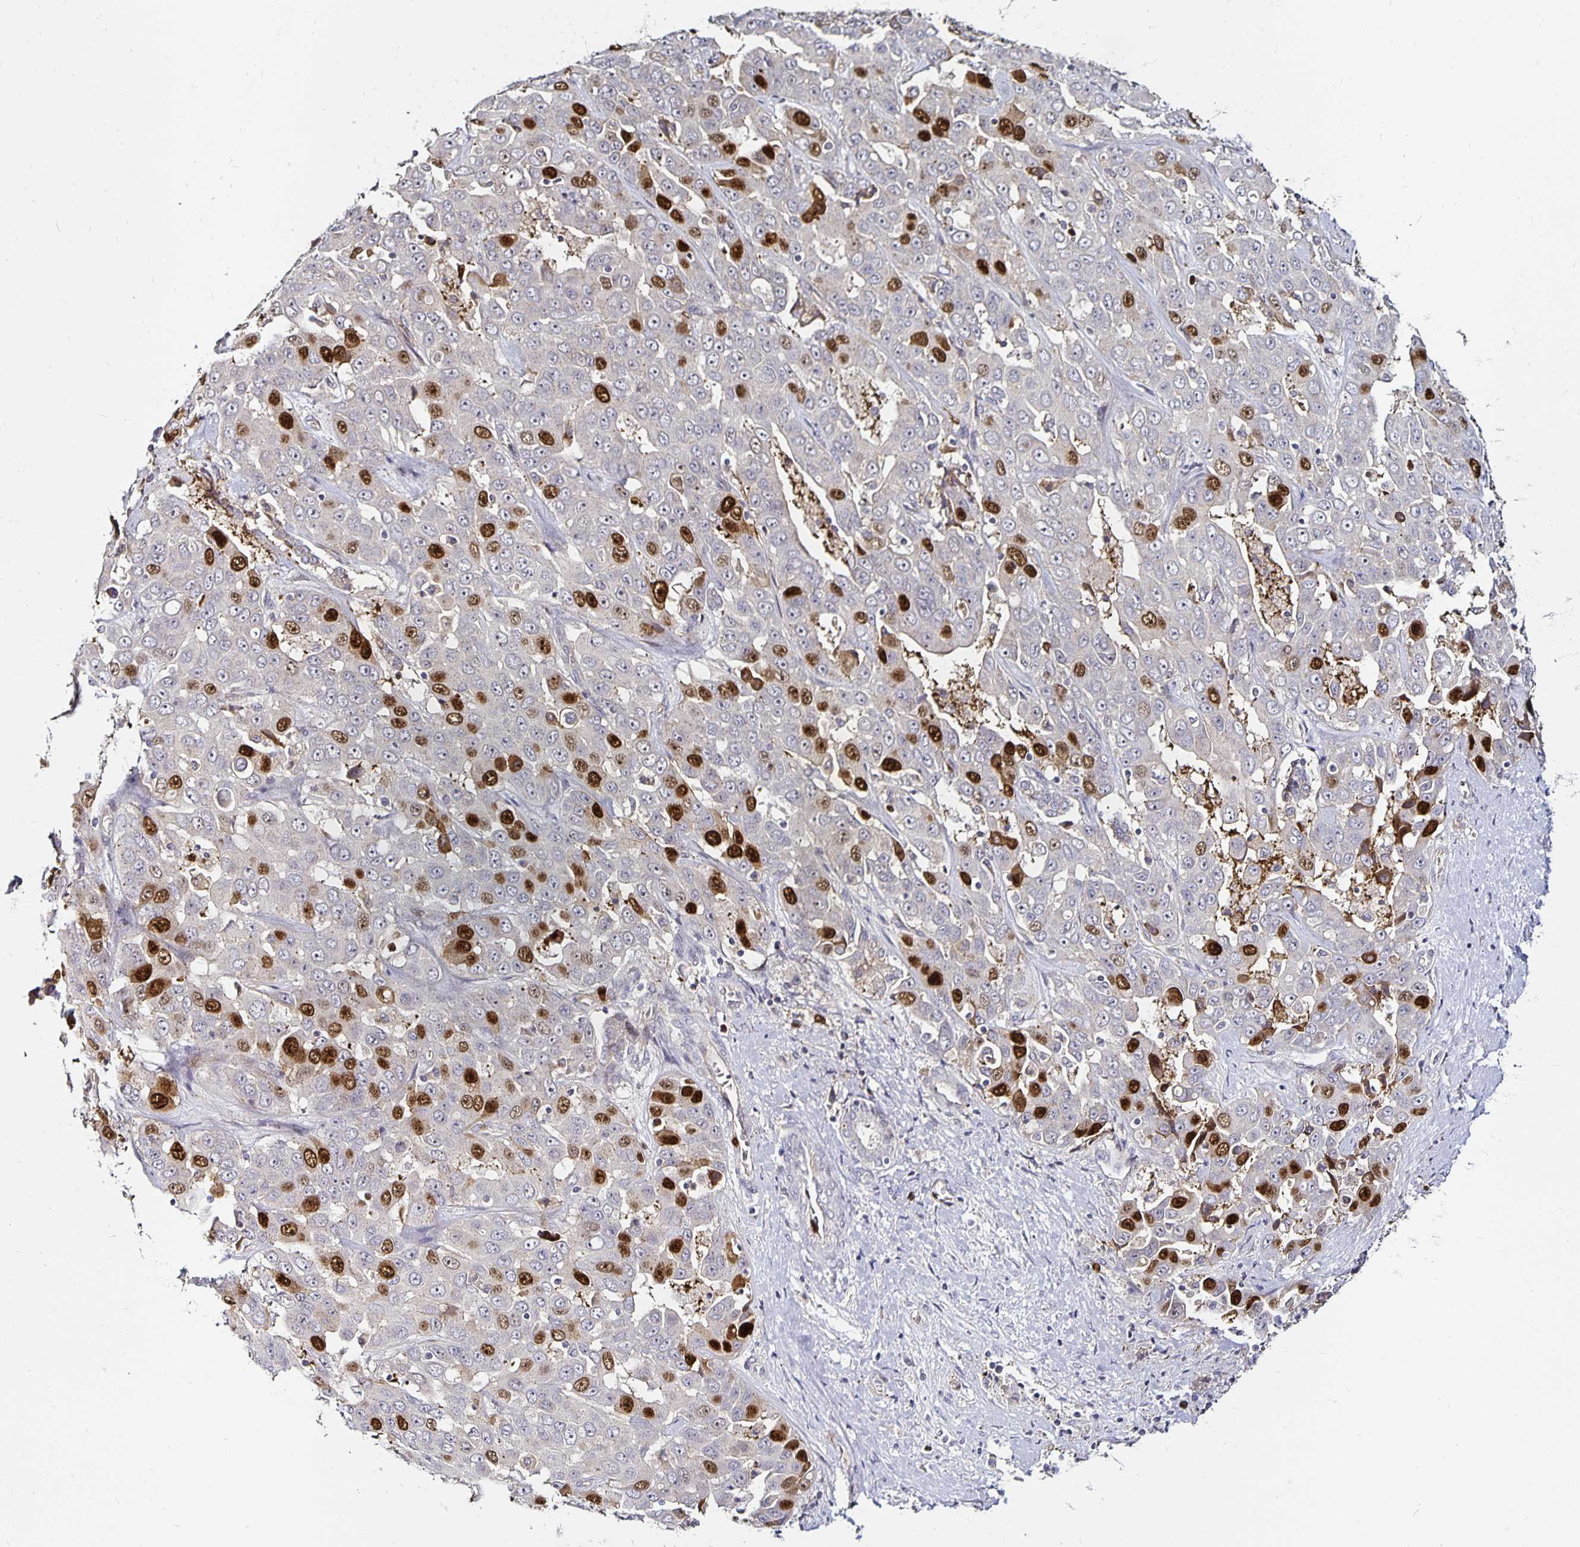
{"staining": {"intensity": "strong", "quantity": "<25%", "location": "nuclear"}, "tissue": "liver cancer", "cell_type": "Tumor cells", "image_type": "cancer", "snomed": [{"axis": "morphology", "description": "Cholangiocarcinoma"}, {"axis": "topography", "description": "Liver"}], "caption": "A medium amount of strong nuclear expression is seen in approximately <25% of tumor cells in cholangiocarcinoma (liver) tissue. Immunohistochemistry (ihc) stains the protein in brown and the nuclei are stained blue.", "gene": "ANLN", "patient": {"sex": "female", "age": 52}}